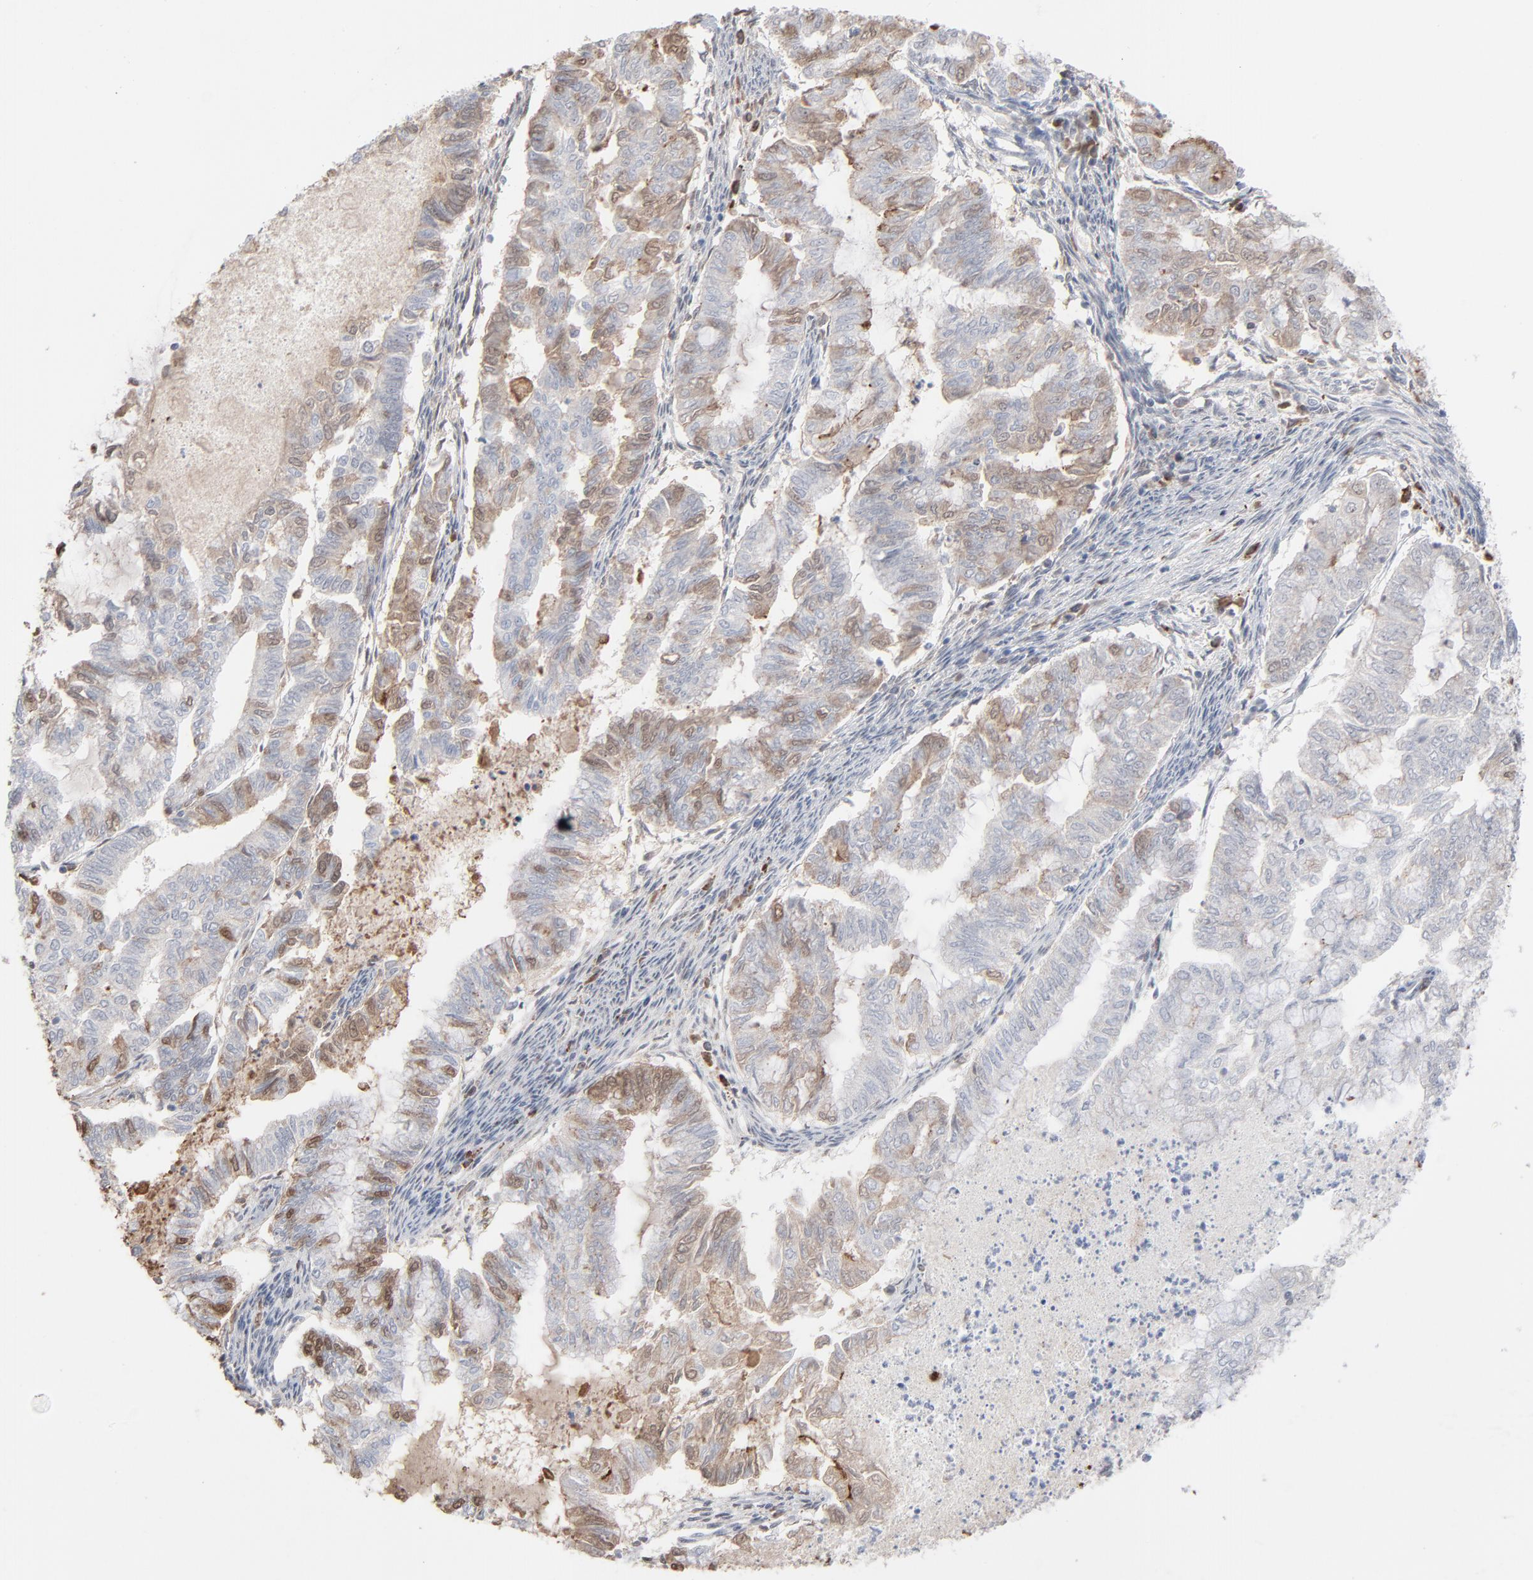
{"staining": {"intensity": "moderate", "quantity": "<25%", "location": "cytoplasmic/membranous,nuclear"}, "tissue": "endometrial cancer", "cell_type": "Tumor cells", "image_type": "cancer", "snomed": [{"axis": "morphology", "description": "Adenocarcinoma, NOS"}, {"axis": "topography", "description": "Endometrium"}], "caption": "IHC of human endometrial adenocarcinoma reveals low levels of moderate cytoplasmic/membranous and nuclear staining in approximately <25% of tumor cells. (DAB (3,3'-diaminobenzidine) = brown stain, brightfield microscopy at high magnification).", "gene": "MPHOSPH6", "patient": {"sex": "female", "age": 79}}